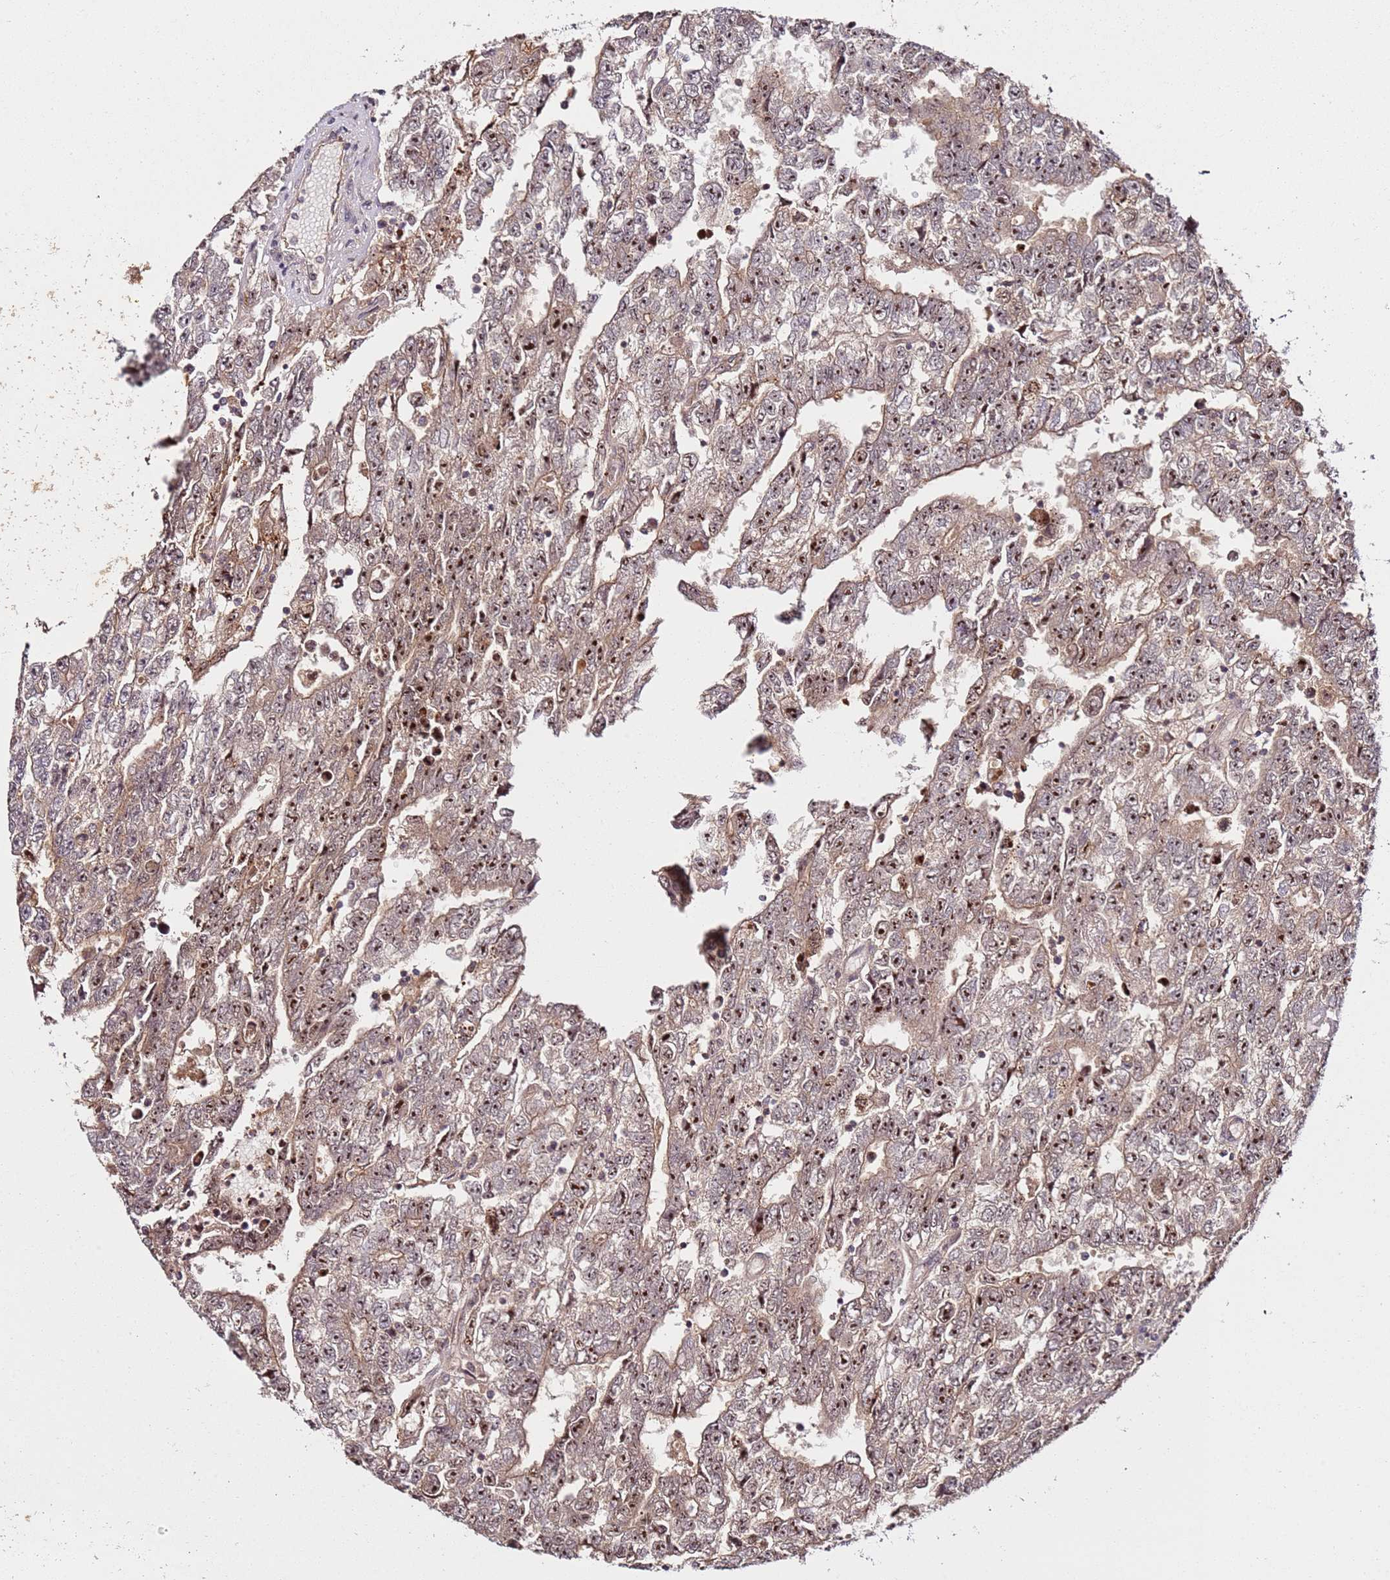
{"staining": {"intensity": "moderate", "quantity": ">75%", "location": "cytoplasmic/membranous,nuclear"}, "tissue": "testis cancer", "cell_type": "Tumor cells", "image_type": "cancer", "snomed": [{"axis": "morphology", "description": "Carcinoma, Embryonal, NOS"}, {"axis": "topography", "description": "Testis"}], "caption": "The photomicrograph shows immunohistochemical staining of testis cancer. There is moderate cytoplasmic/membranous and nuclear expression is appreciated in about >75% of tumor cells. (DAB (3,3'-diaminobenzidine) = brown stain, brightfield microscopy at high magnification).", "gene": "DDX27", "patient": {"sex": "male", "age": 25}}